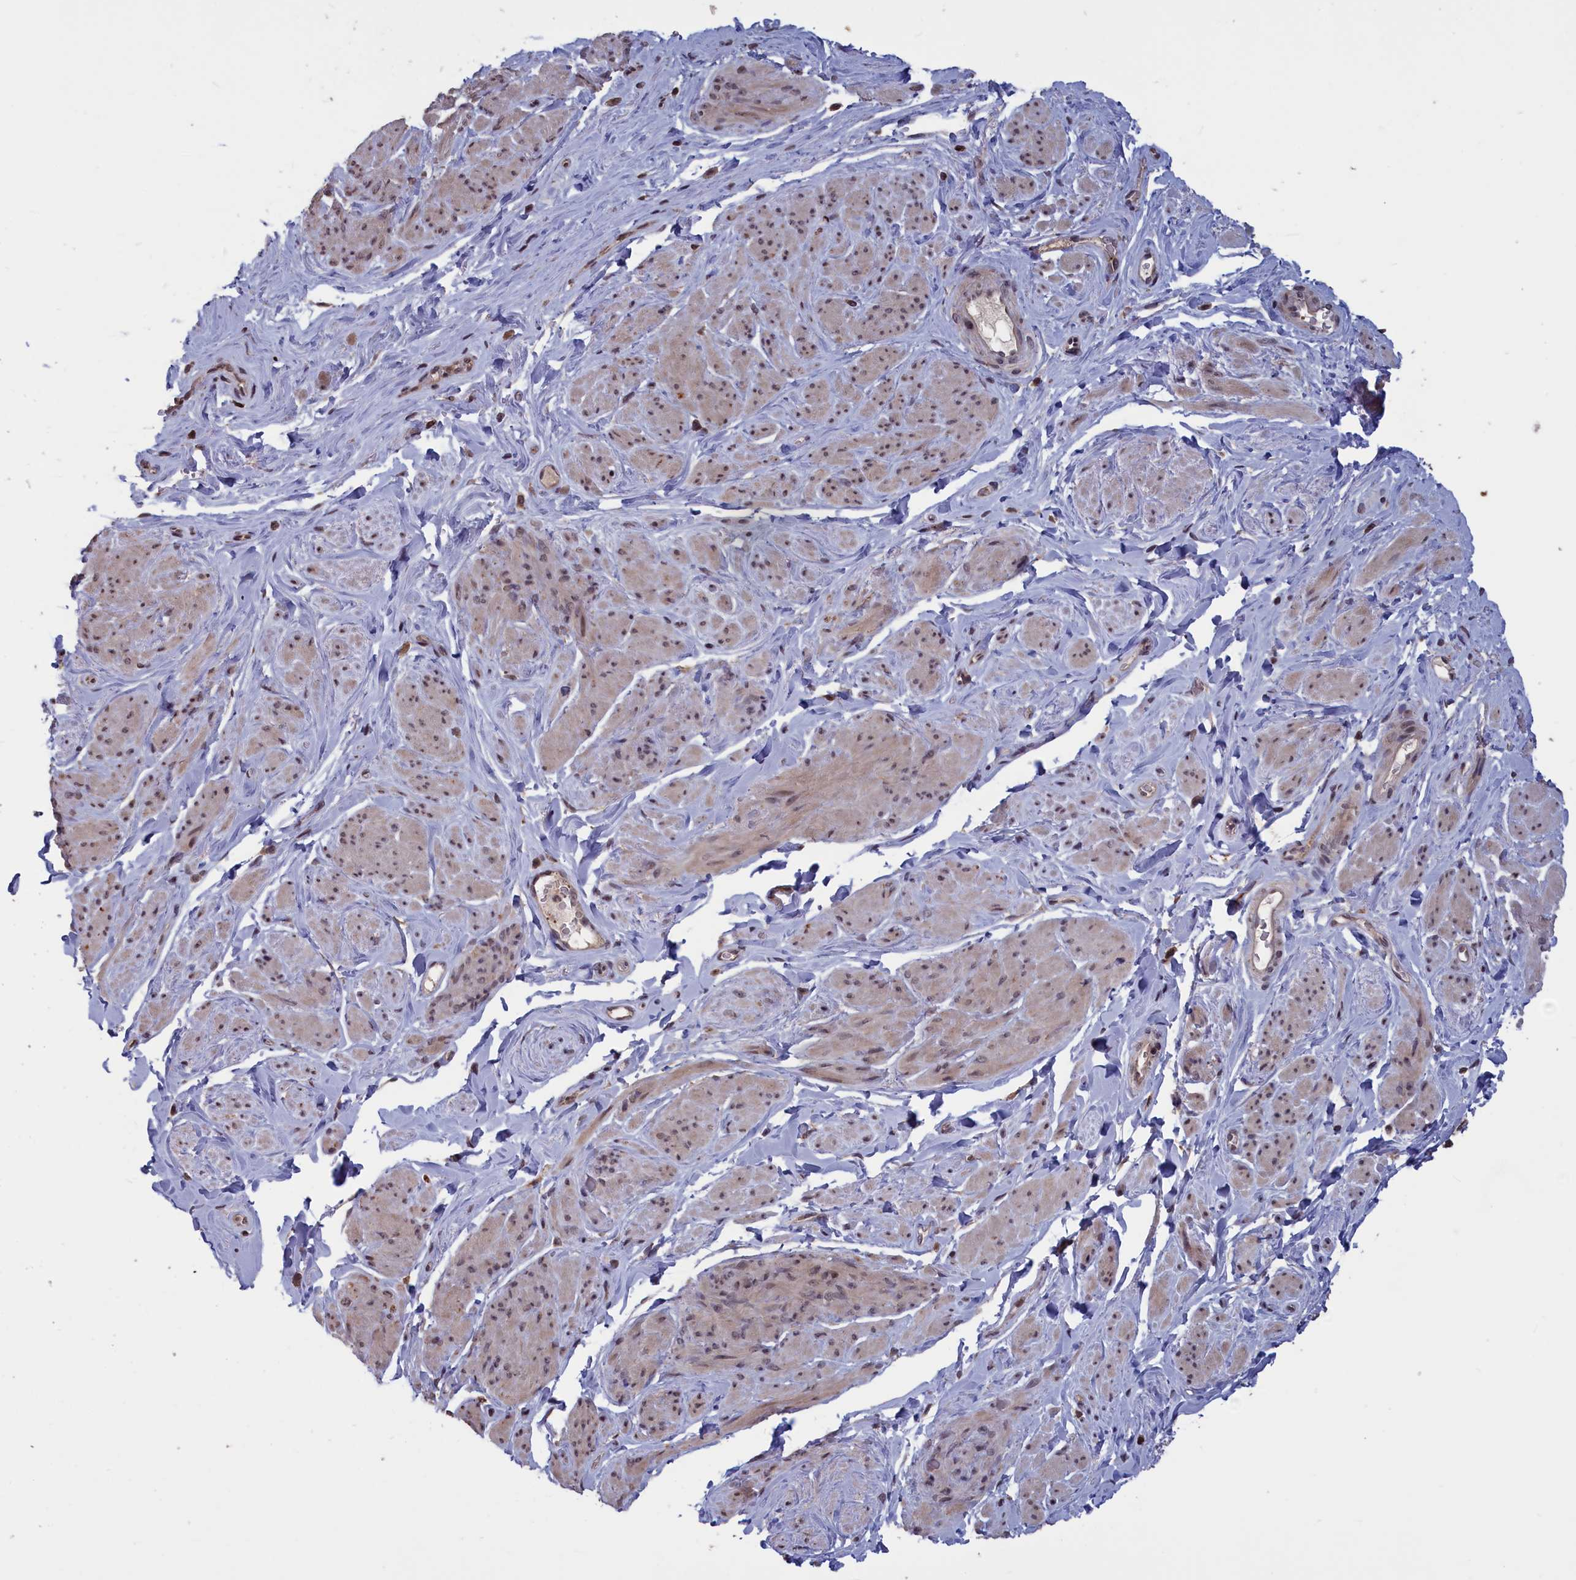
{"staining": {"intensity": "weak", "quantity": "25%-75%", "location": "nuclear"}, "tissue": "smooth muscle", "cell_type": "Smooth muscle cells", "image_type": "normal", "snomed": [{"axis": "morphology", "description": "Normal tissue, NOS"}, {"axis": "topography", "description": "Smooth muscle"}, {"axis": "topography", "description": "Peripheral nerve tissue"}], "caption": "Smooth muscle cells demonstrate low levels of weak nuclear staining in approximately 25%-75% of cells in unremarkable smooth muscle. Immunohistochemistry (ihc) stains the protein in brown and the nuclei are stained blue.", "gene": "CACTIN", "patient": {"sex": "male", "age": 69}}